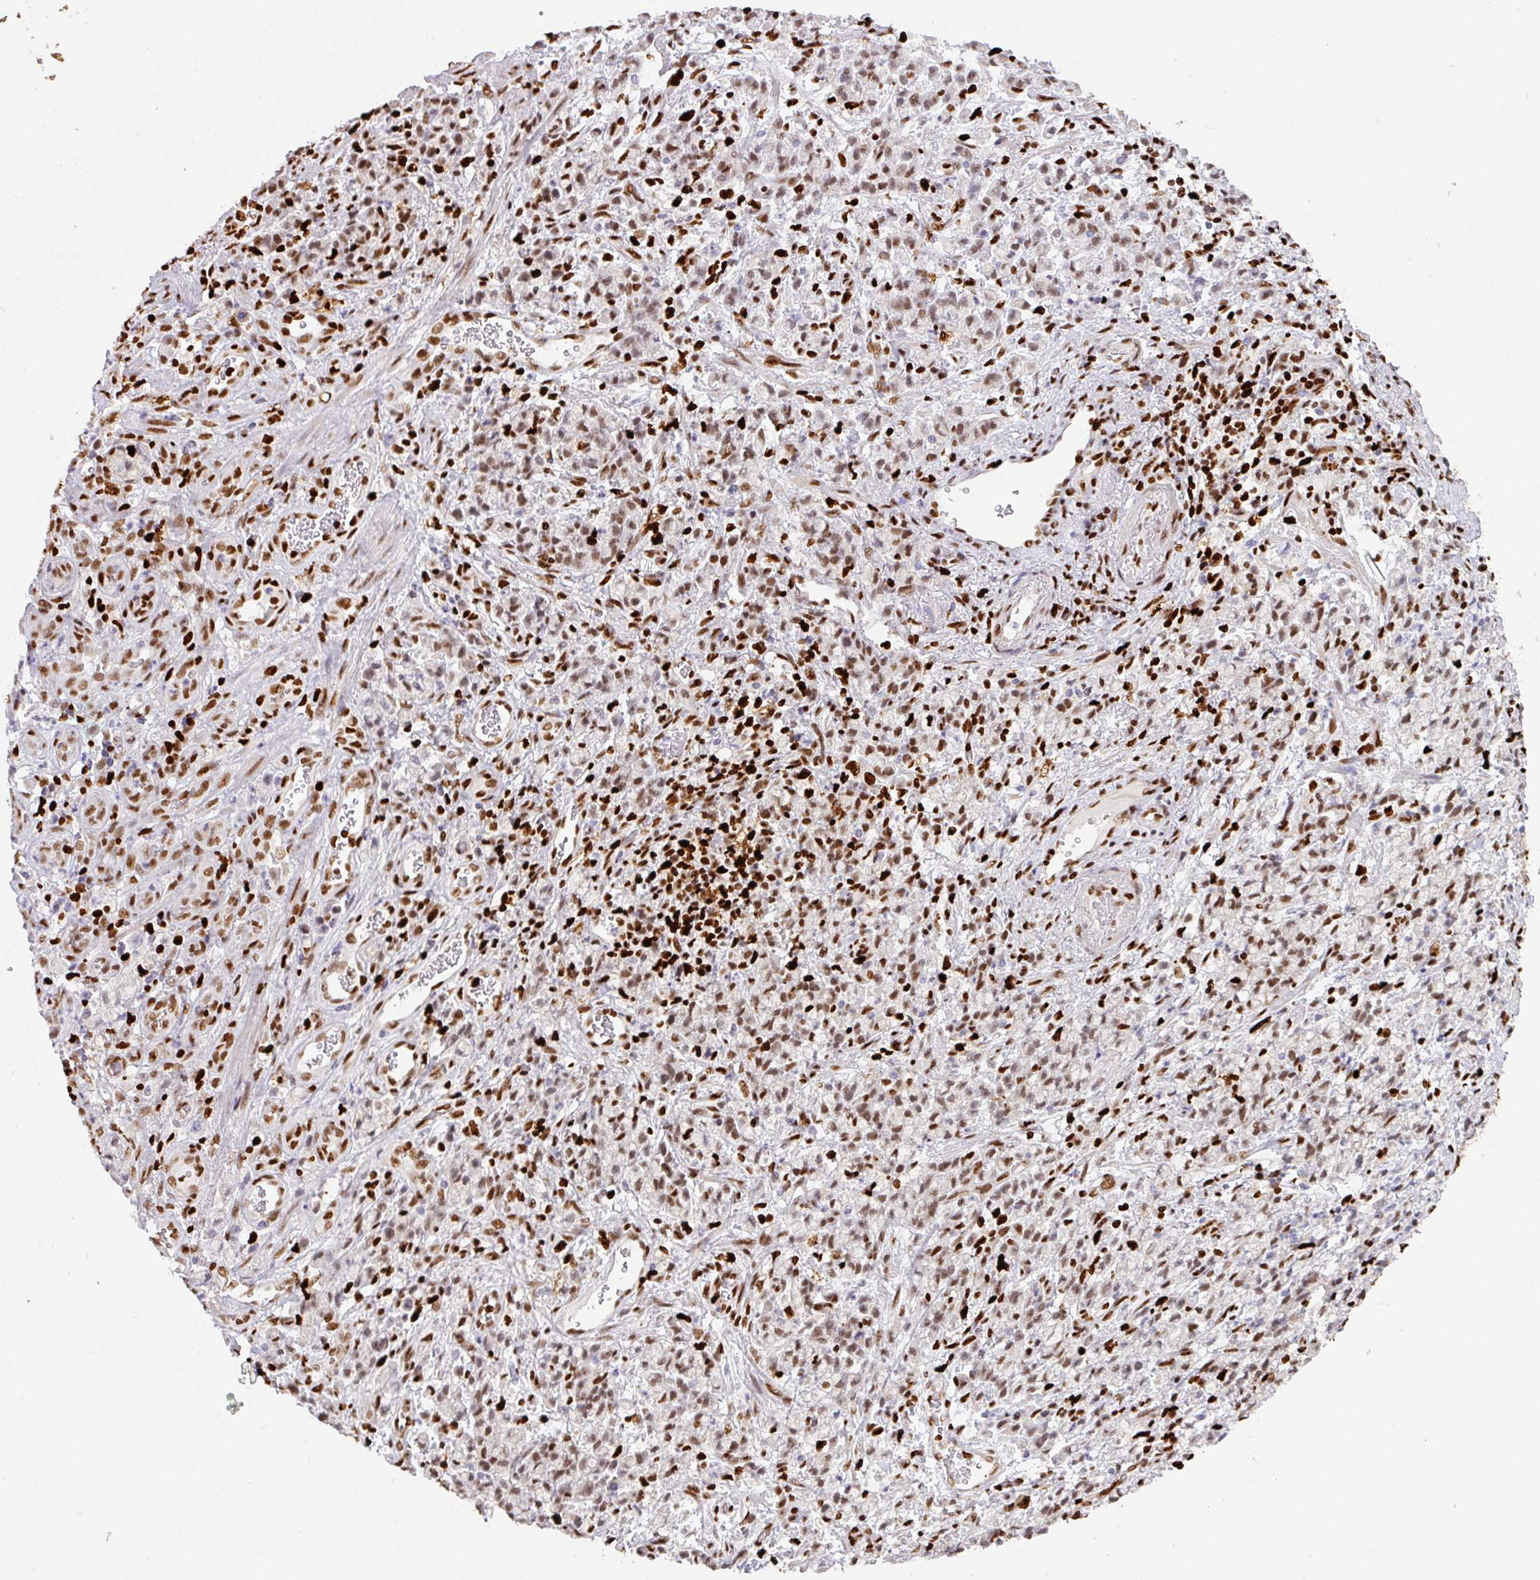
{"staining": {"intensity": "moderate", "quantity": "25%-75%", "location": "nuclear"}, "tissue": "stomach cancer", "cell_type": "Tumor cells", "image_type": "cancer", "snomed": [{"axis": "morphology", "description": "Adenocarcinoma, NOS"}, {"axis": "topography", "description": "Stomach"}], "caption": "Stomach adenocarcinoma stained with a protein marker reveals moderate staining in tumor cells.", "gene": "SAMHD1", "patient": {"sex": "male", "age": 77}}